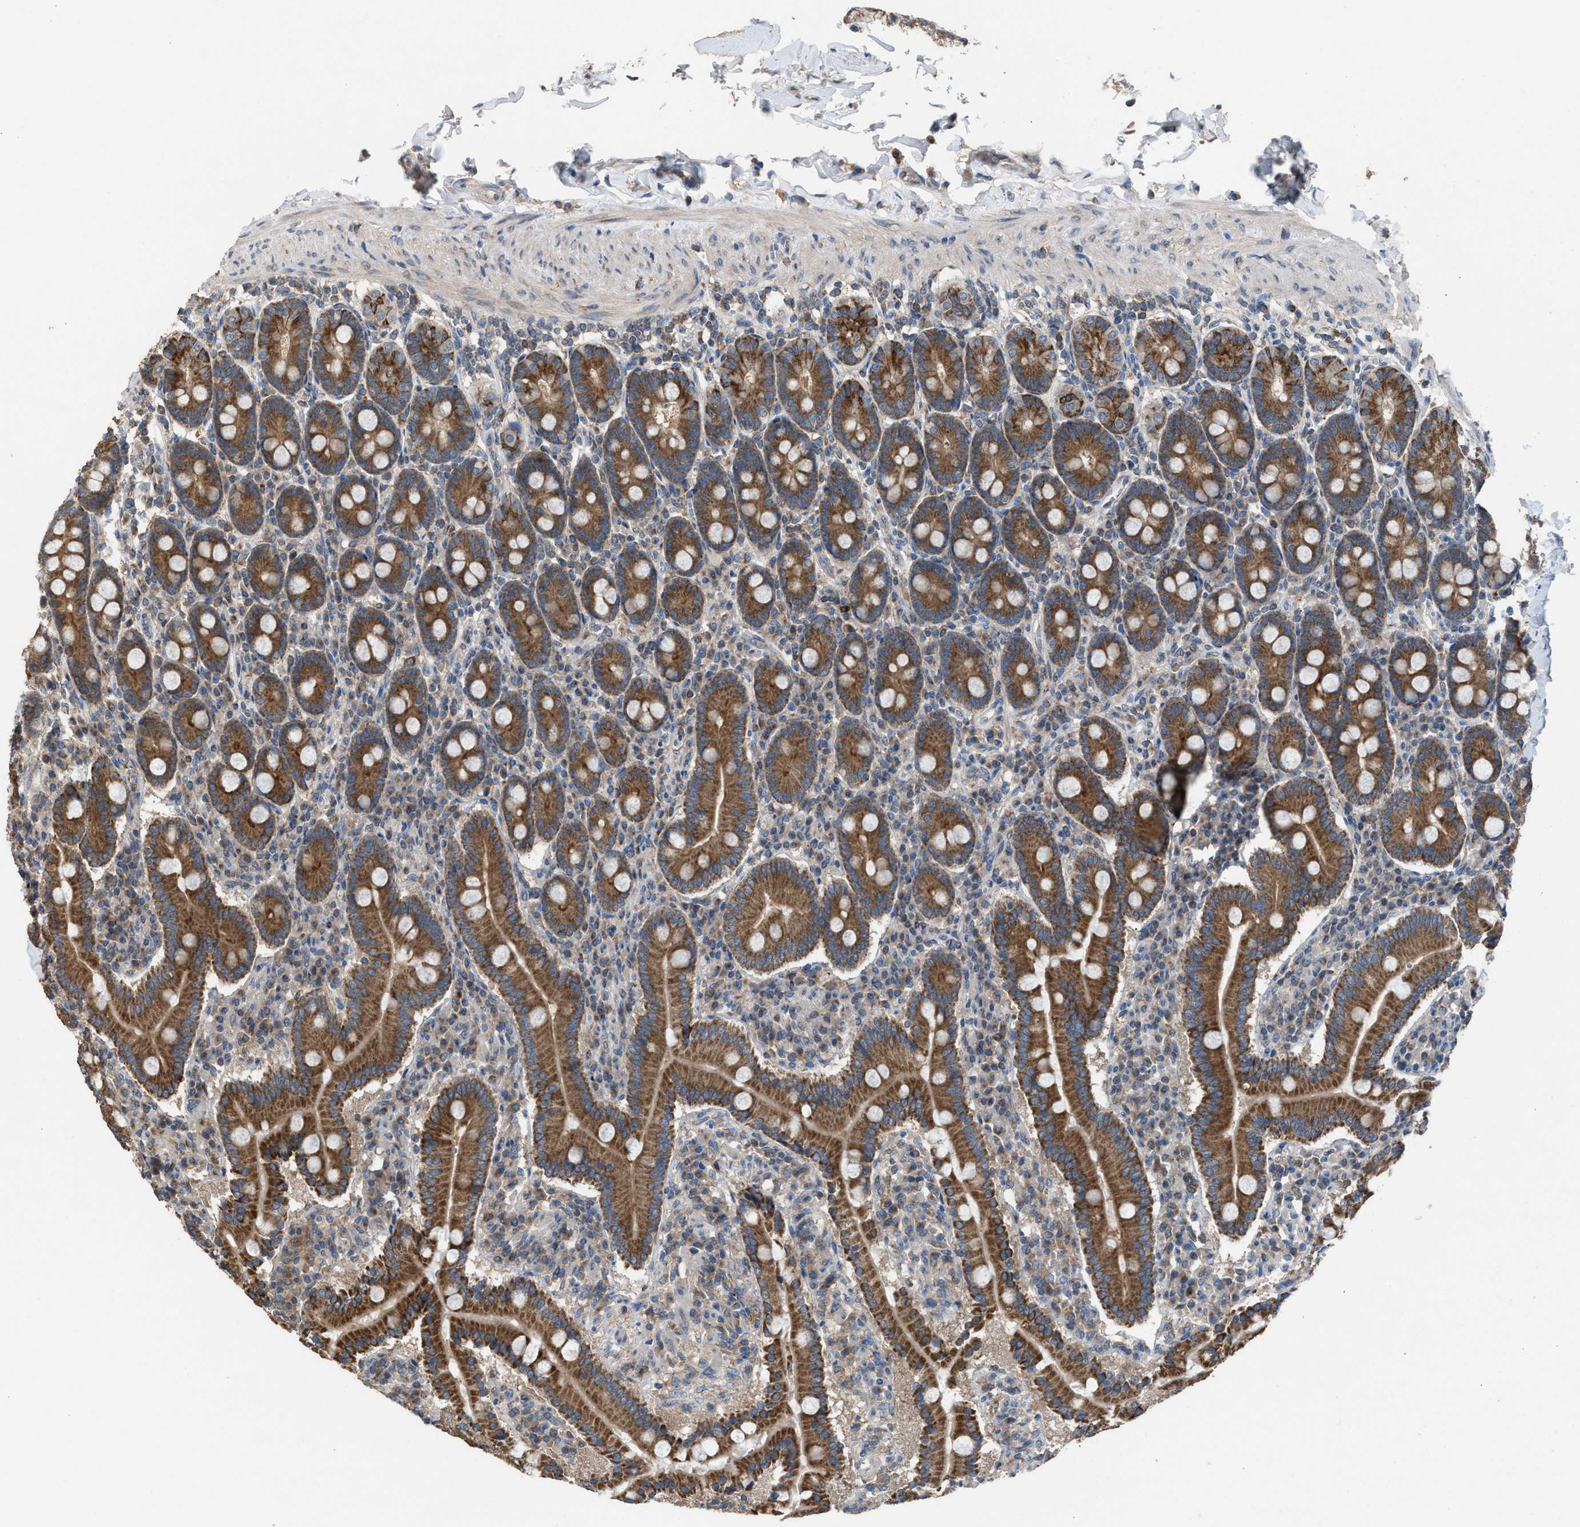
{"staining": {"intensity": "strong", "quantity": ">75%", "location": "cytoplasmic/membranous"}, "tissue": "duodenum", "cell_type": "Glandular cells", "image_type": "normal", "snomed": [{"axis": "morphology", "description": "Normal tissue, NOS"}, {"axis": "topography", "description": "Duodenum"}], "caption": "A brown stain highlights strong cytoplasmic/membranous expression of a protein in glandular cells of unremarkable duodenum. Nuclei are stained in blue.", "gene": "TPK1", "patient": {"sex": "male", "age": 50}}